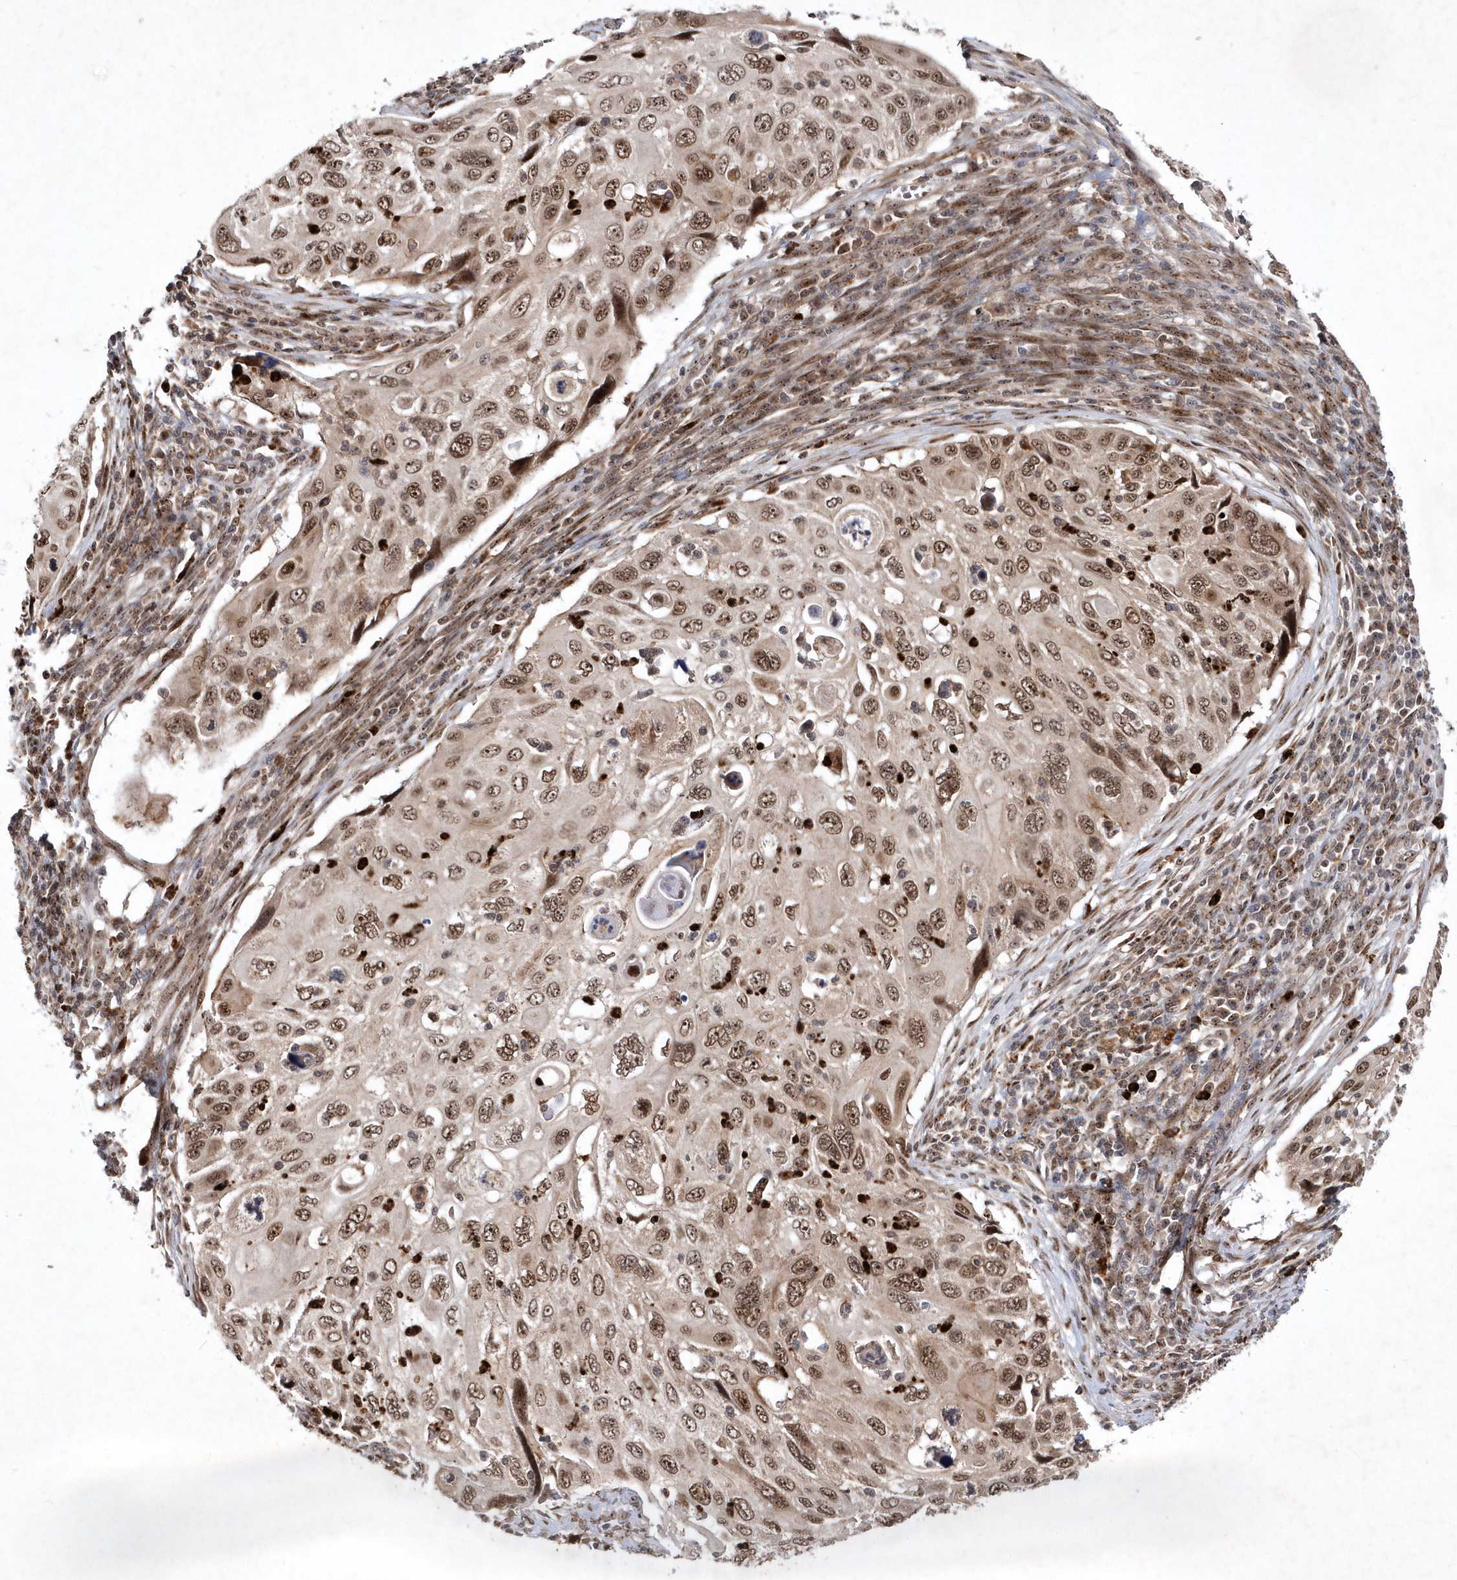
{"staining": {"intensity": "moderate", "quantity": ">75%", "location": "nuclear"}, "tissue": "cervical cancer", "cell_type": "Tumor cells", "image_type": "cancer", "snomed": [{"axis": "morphology", "description": "Squamous cell carcinoma, NOS"}, {"axis": "topography", "description": "Cervix"}], "caption": "Cervical squamous cell carcinoma stained for a protein shows moderate nuclear positivity in tumor cells. (DAB IHC, brown staining for protein, blue staining for nuclei).", "gene": "SOWAHB", "patient": {"sex": "female", "age": 70}}